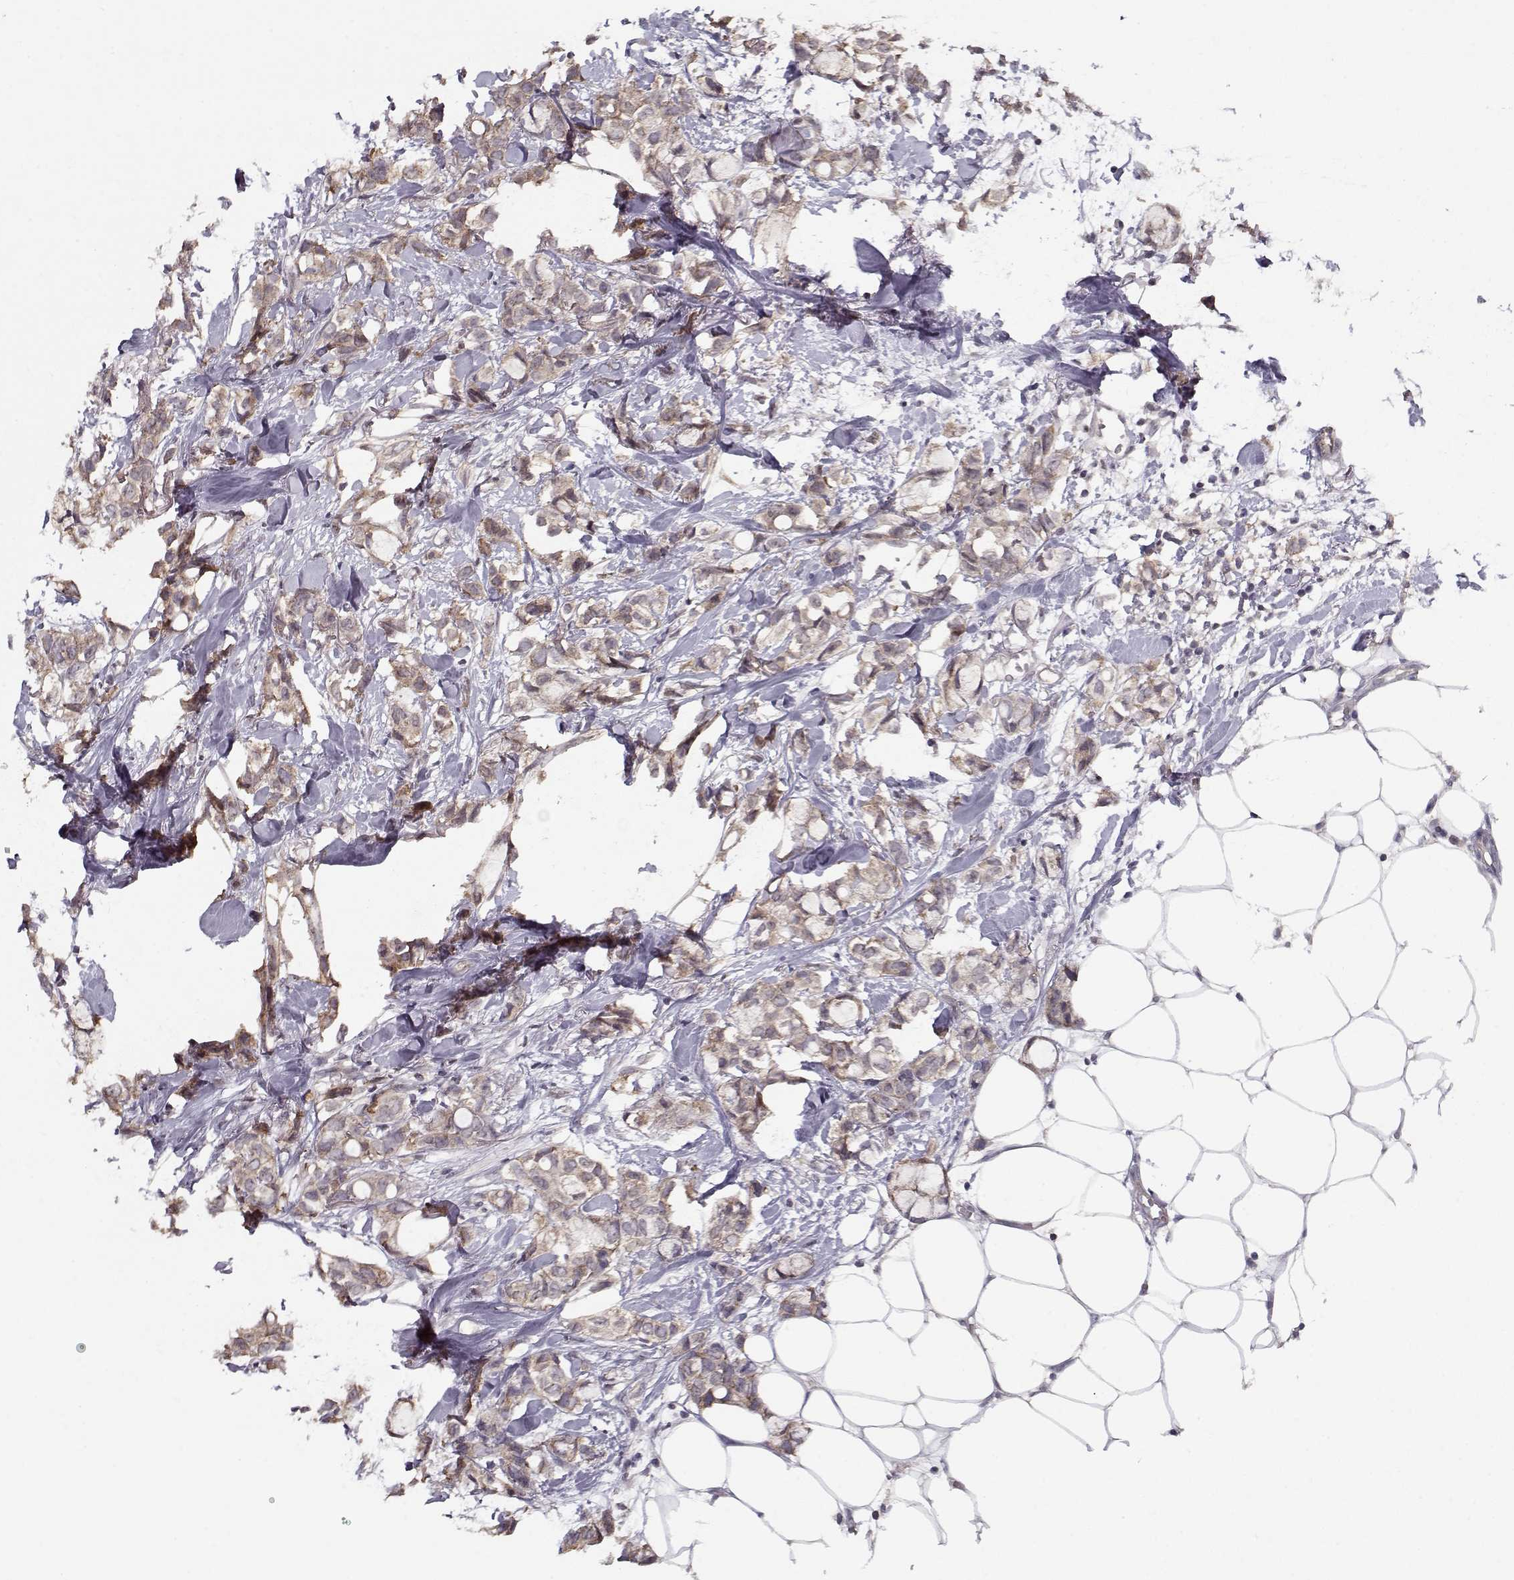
{"staining": {"intensity": "weak", "quantity": ">75%", "location": "cytoplasmic/membranous"}, "tissue": "breast cancer", "cell_type": "Tumor cells", "image_type": "cancer", "snomed": [{"axis": "morphology", "description": "Duct carcinoma"}, {"axis": "topography", "description": "Breast"}], "caption": "The immunohistochemical stain shows weak cytoplasmic/membranous staining in tumor cells of breast intraductal carcinoma tissue.", "gene": "TESPA1", "patient": {"sex": "female", "age": 85}}